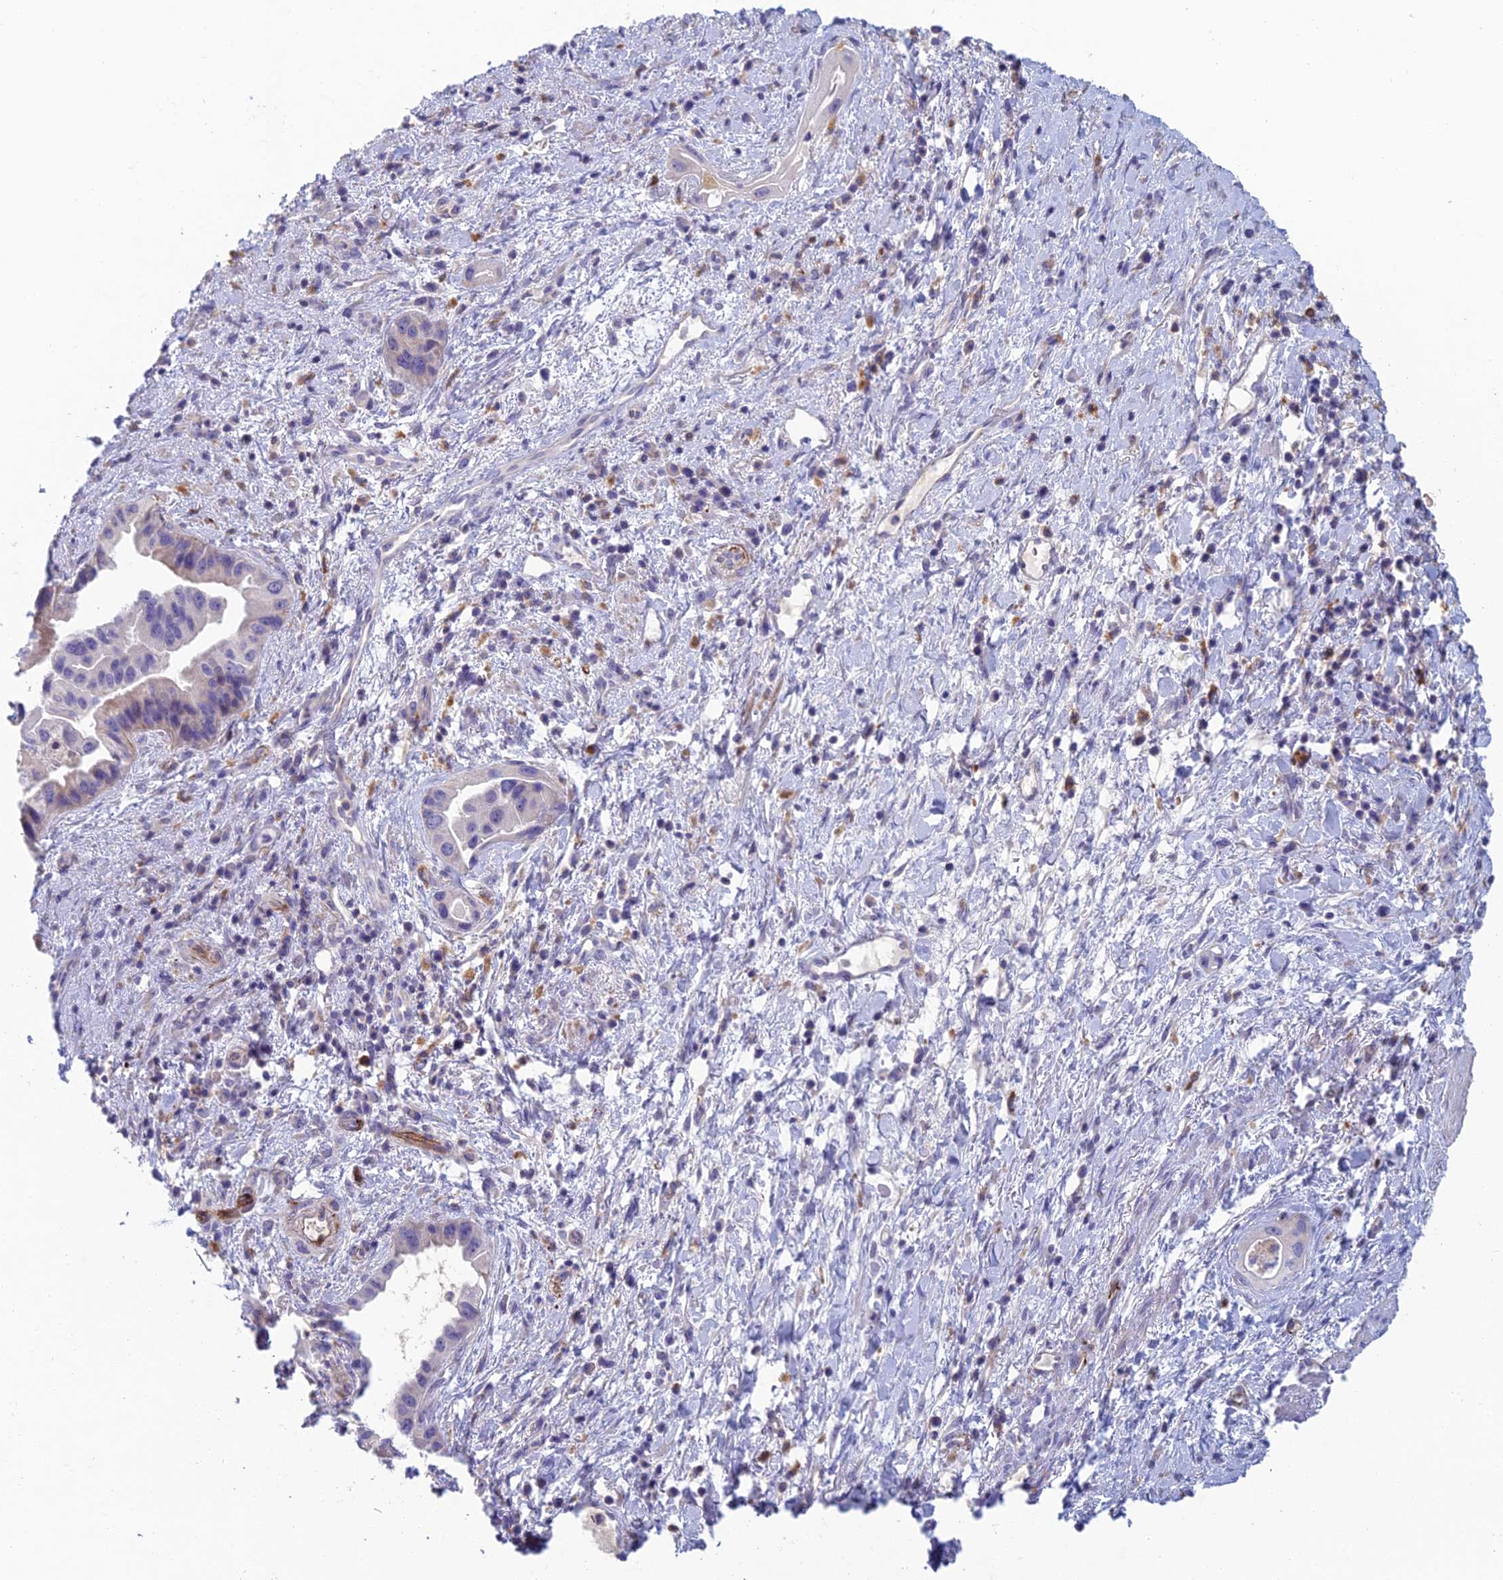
{"staining": {"intensity": "negative", "quantity": "none", "location": "none"}, "tissue": "pancreatic cancer", "cell_type": "Tumor cells", "image_type": "cancer", "snomed": [{"axis": "morphology", "description": "Adenocarcinoma, NOS"}, {"axis": "topography", "description": "Pancreas"}], "caption": "IHC photomicrograph of neoplastic tissue: pancreatic cancer (adenocarcinoma) stained with DAB demonstrates no significant protein expression in tumor cells.", "gene": "FERD3L", "patient": {"sex": "female", "age": 77}}